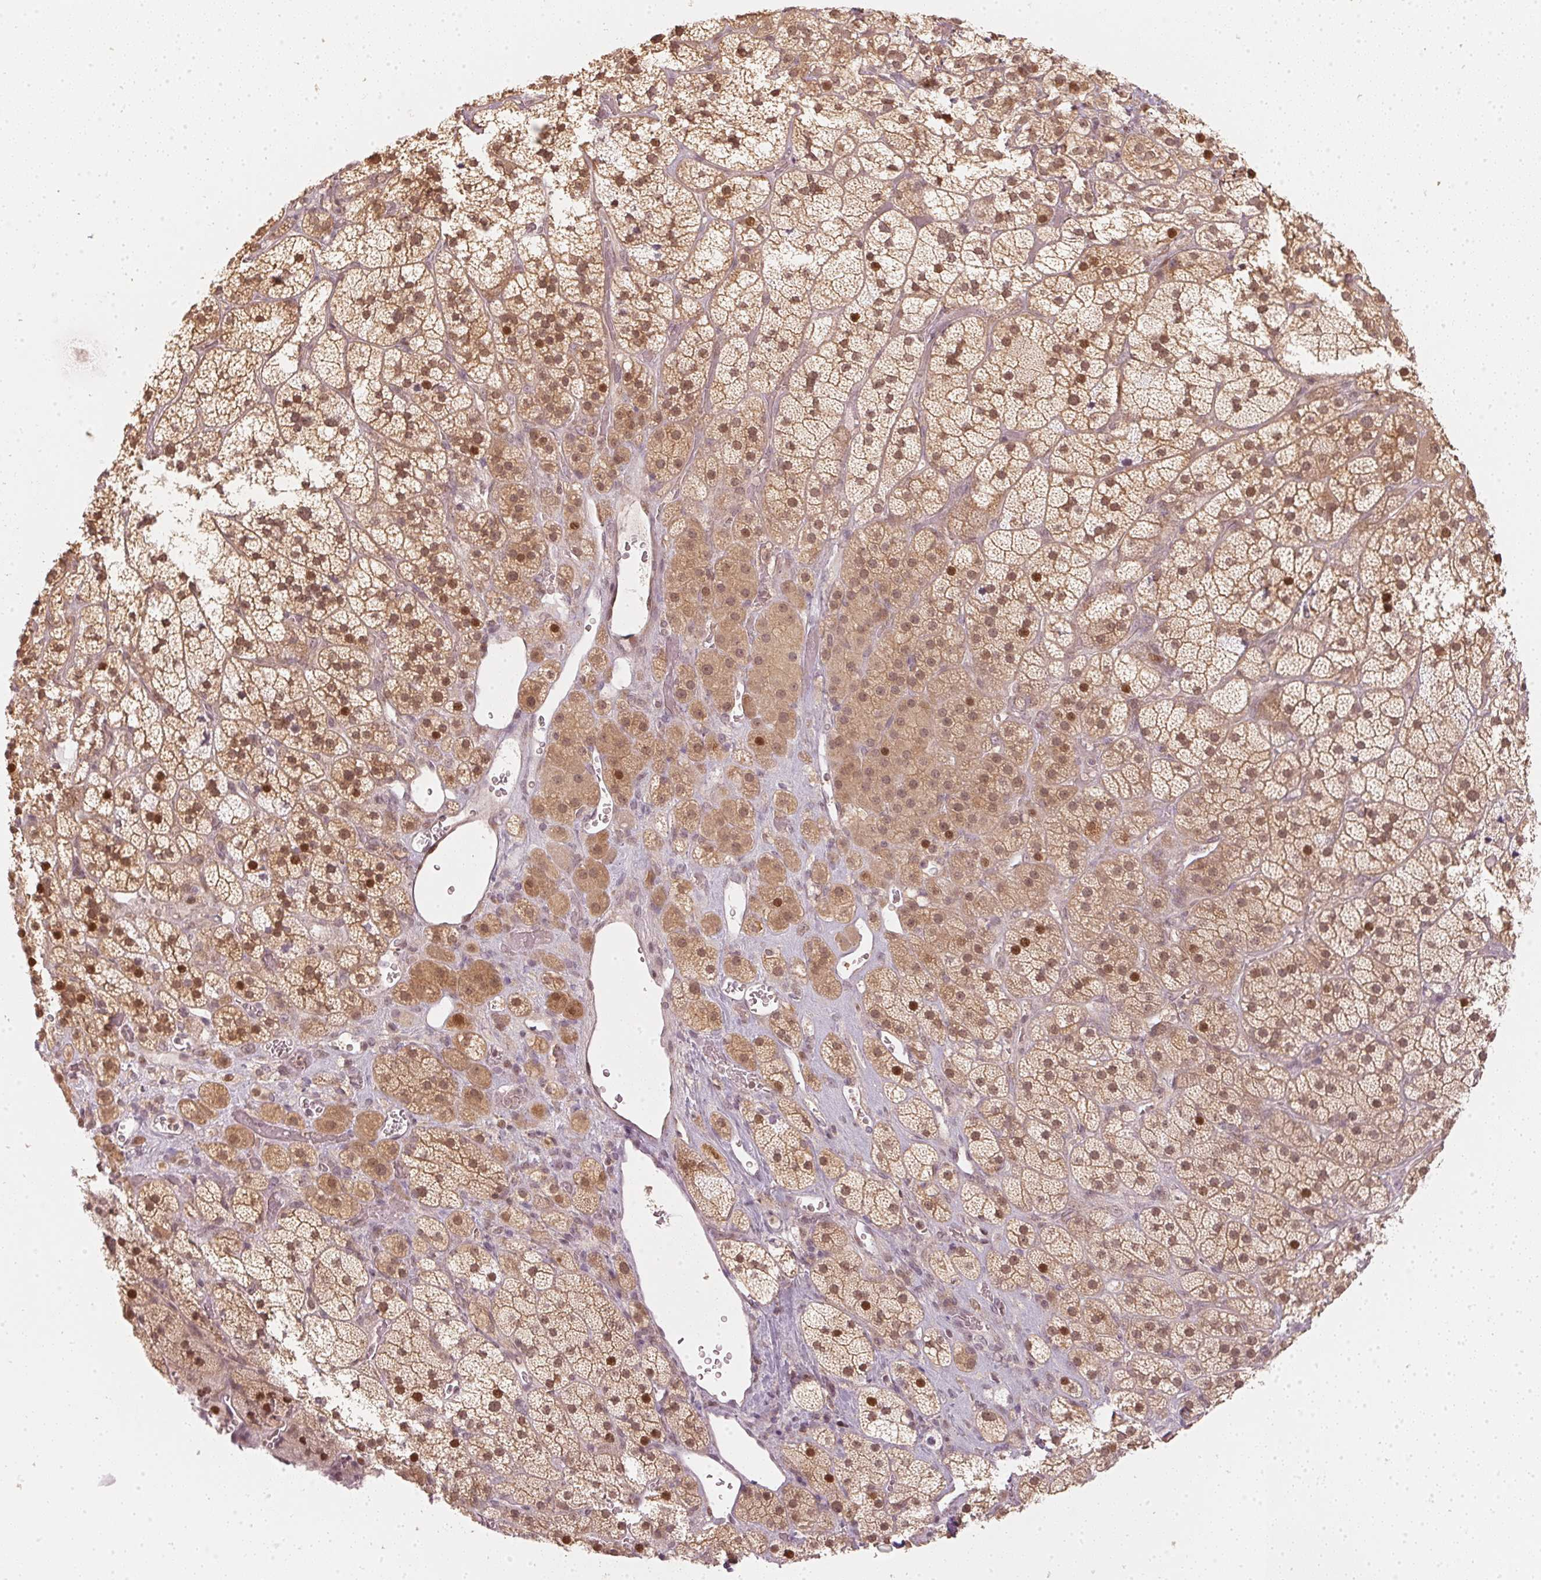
{"staining": {"intensity": "moderate", "quantity": ">75%", "location": "cytoplasmic/membranous,nuclear"}, "tissue": "adrenal gland", "cell_type": "Glandular cells", "image_type": "normal", "snomed": [{"axis": "morphology", "description": "Normal tissue, NOS"}, {"axis": "topography", "description": "Adrenal gland"}], "caption": "The histopathology image demonstrates a brown stain indicating the presence of a protein in the cytoplasmic/membranous,nuclear of glandular cells in adrenal gland.", "gene": "UBE2L3", "patient": {"sex": "male", "age": 57}}